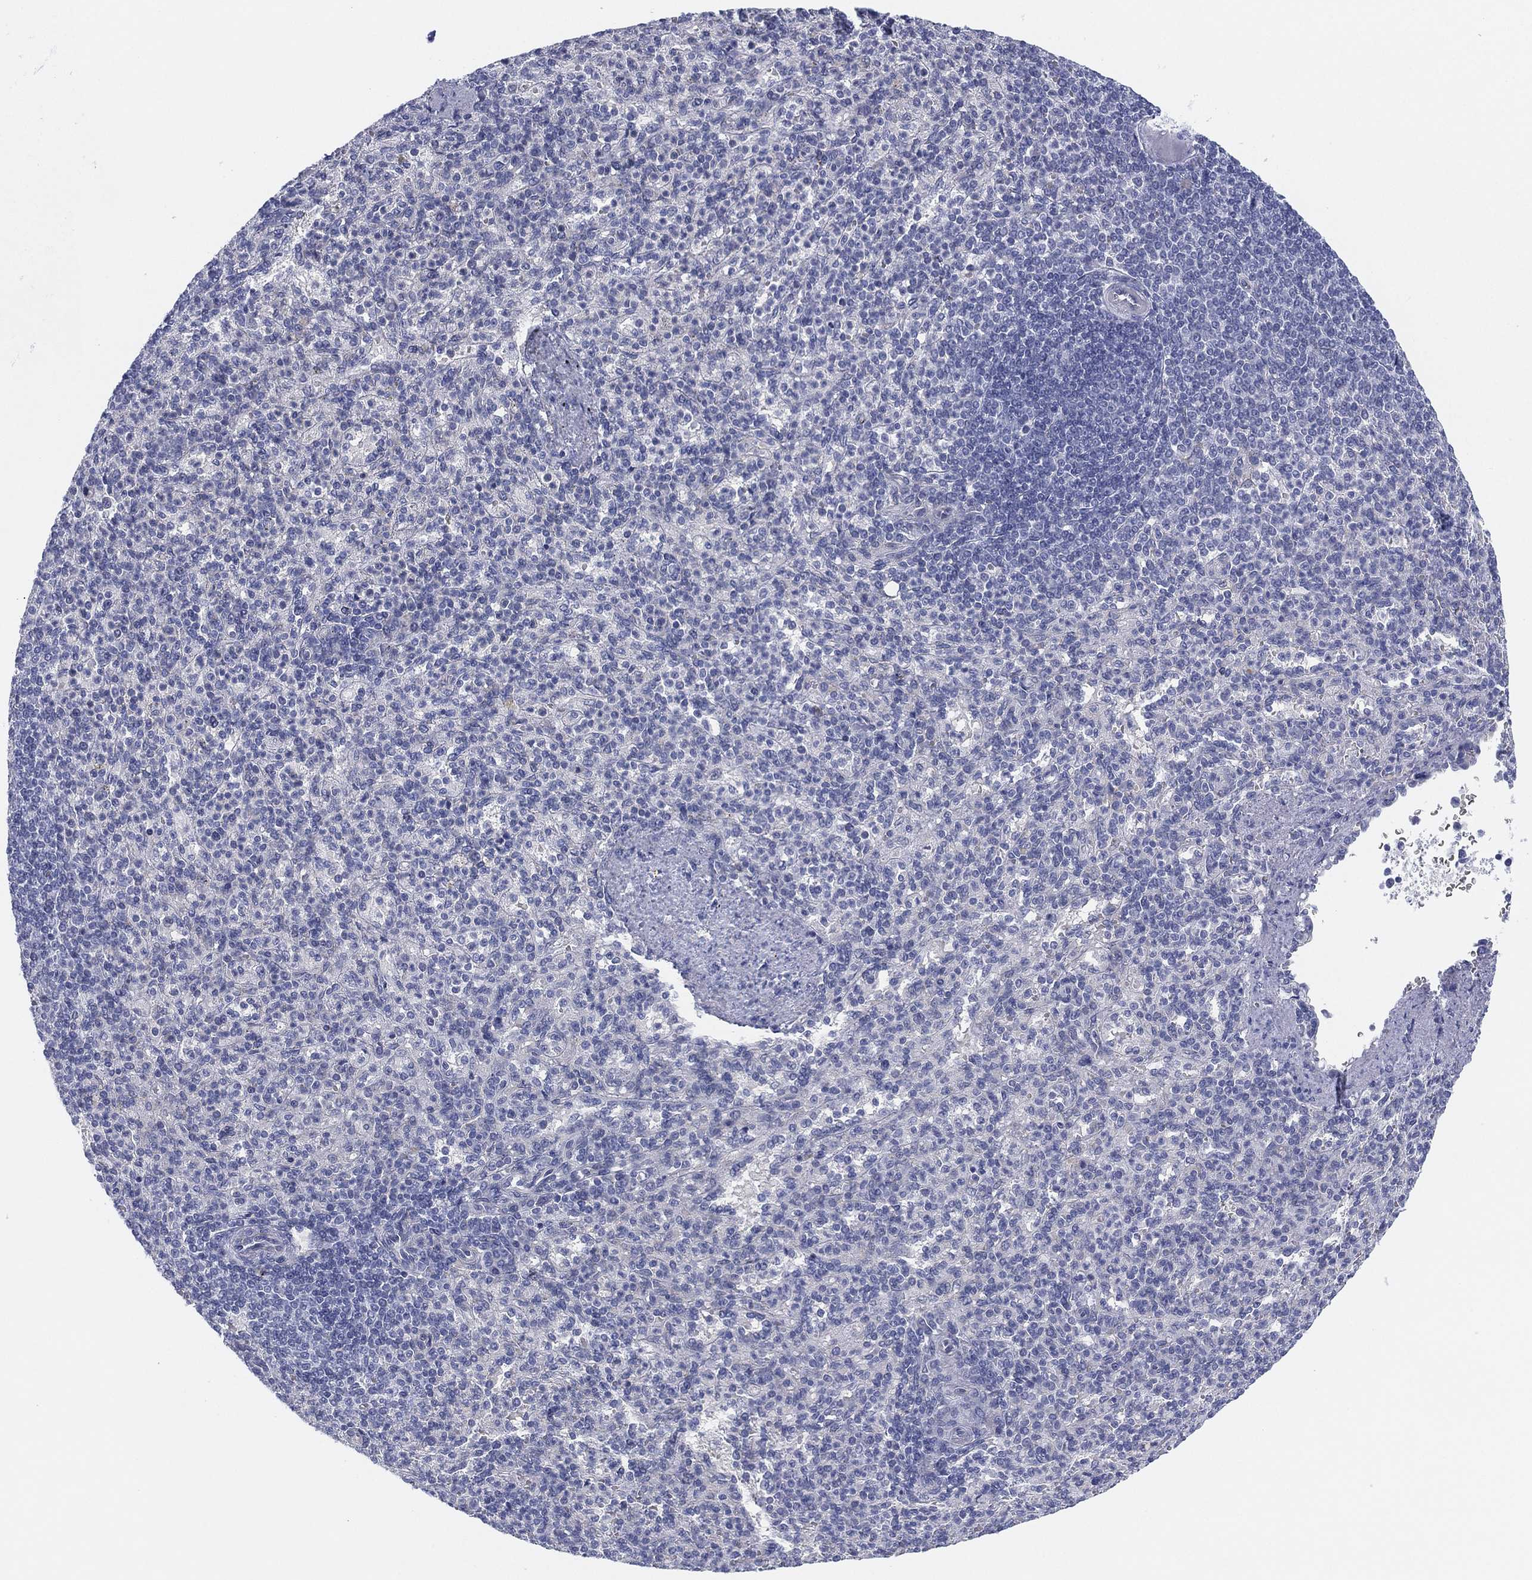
{"staining": {"intensity": "negative", "quantity": "none", "location": "none"}, "tissue": "spleen", "cell_type": "Cells in red pulp", "image_type": "normal", "snomed": [{"axis": "morphology", "description": "Normal tissue, NOS"}, {"axis": "topography", "description": "Spleen"}], "caption": "Immunohistochemical staining of unremarkable human spleen displays no significant expression in cells in red pulp.", "gene": "MLF1", "patient": {"sex": "female", "age": 74}}